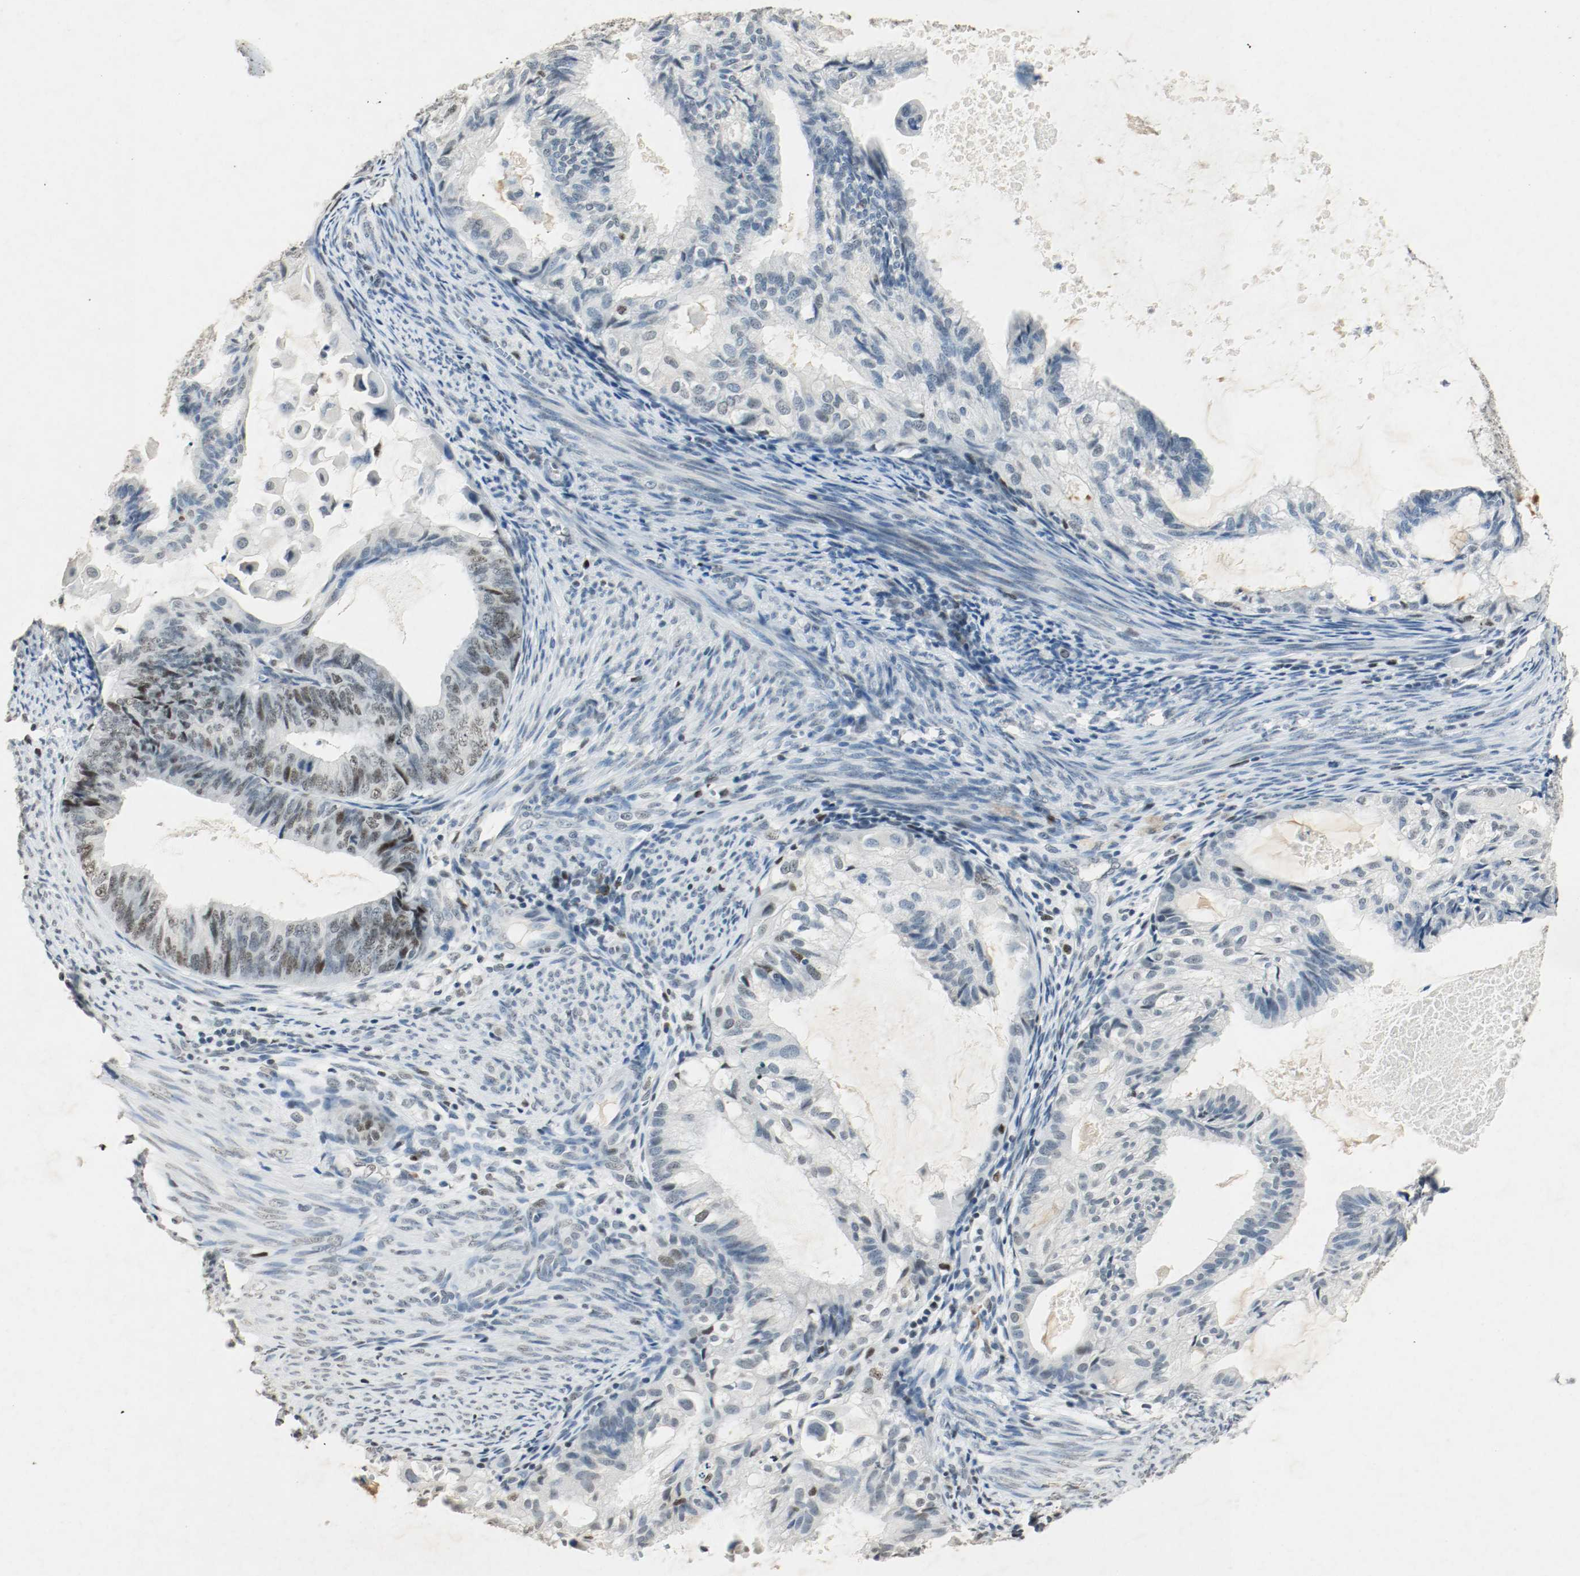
{"staining": {"intensity": "moderate", "quantity": "25%-75%", "location": "nuclear"}, "tissue": "cervical cancer", "cell_type": "Tumor cells", "image_type": "cancer", "snomed": [{"axis": "morphology", "description": "Normal tissue, NOS"}, {"axis": "morphology", "description": "Adenocarcinoma, NOS"}, {"axis": "topography", "description": "Cervix"}, {"axis": "topography", "description": "Endometrium"}], "caption": "An image of adenocarcinoma (cervical) stained for a protein reveals moderate nuclear brown staining in tumor cells.", "gene": "DNMT1", "patient": {"sex": "female", "age": 86}}